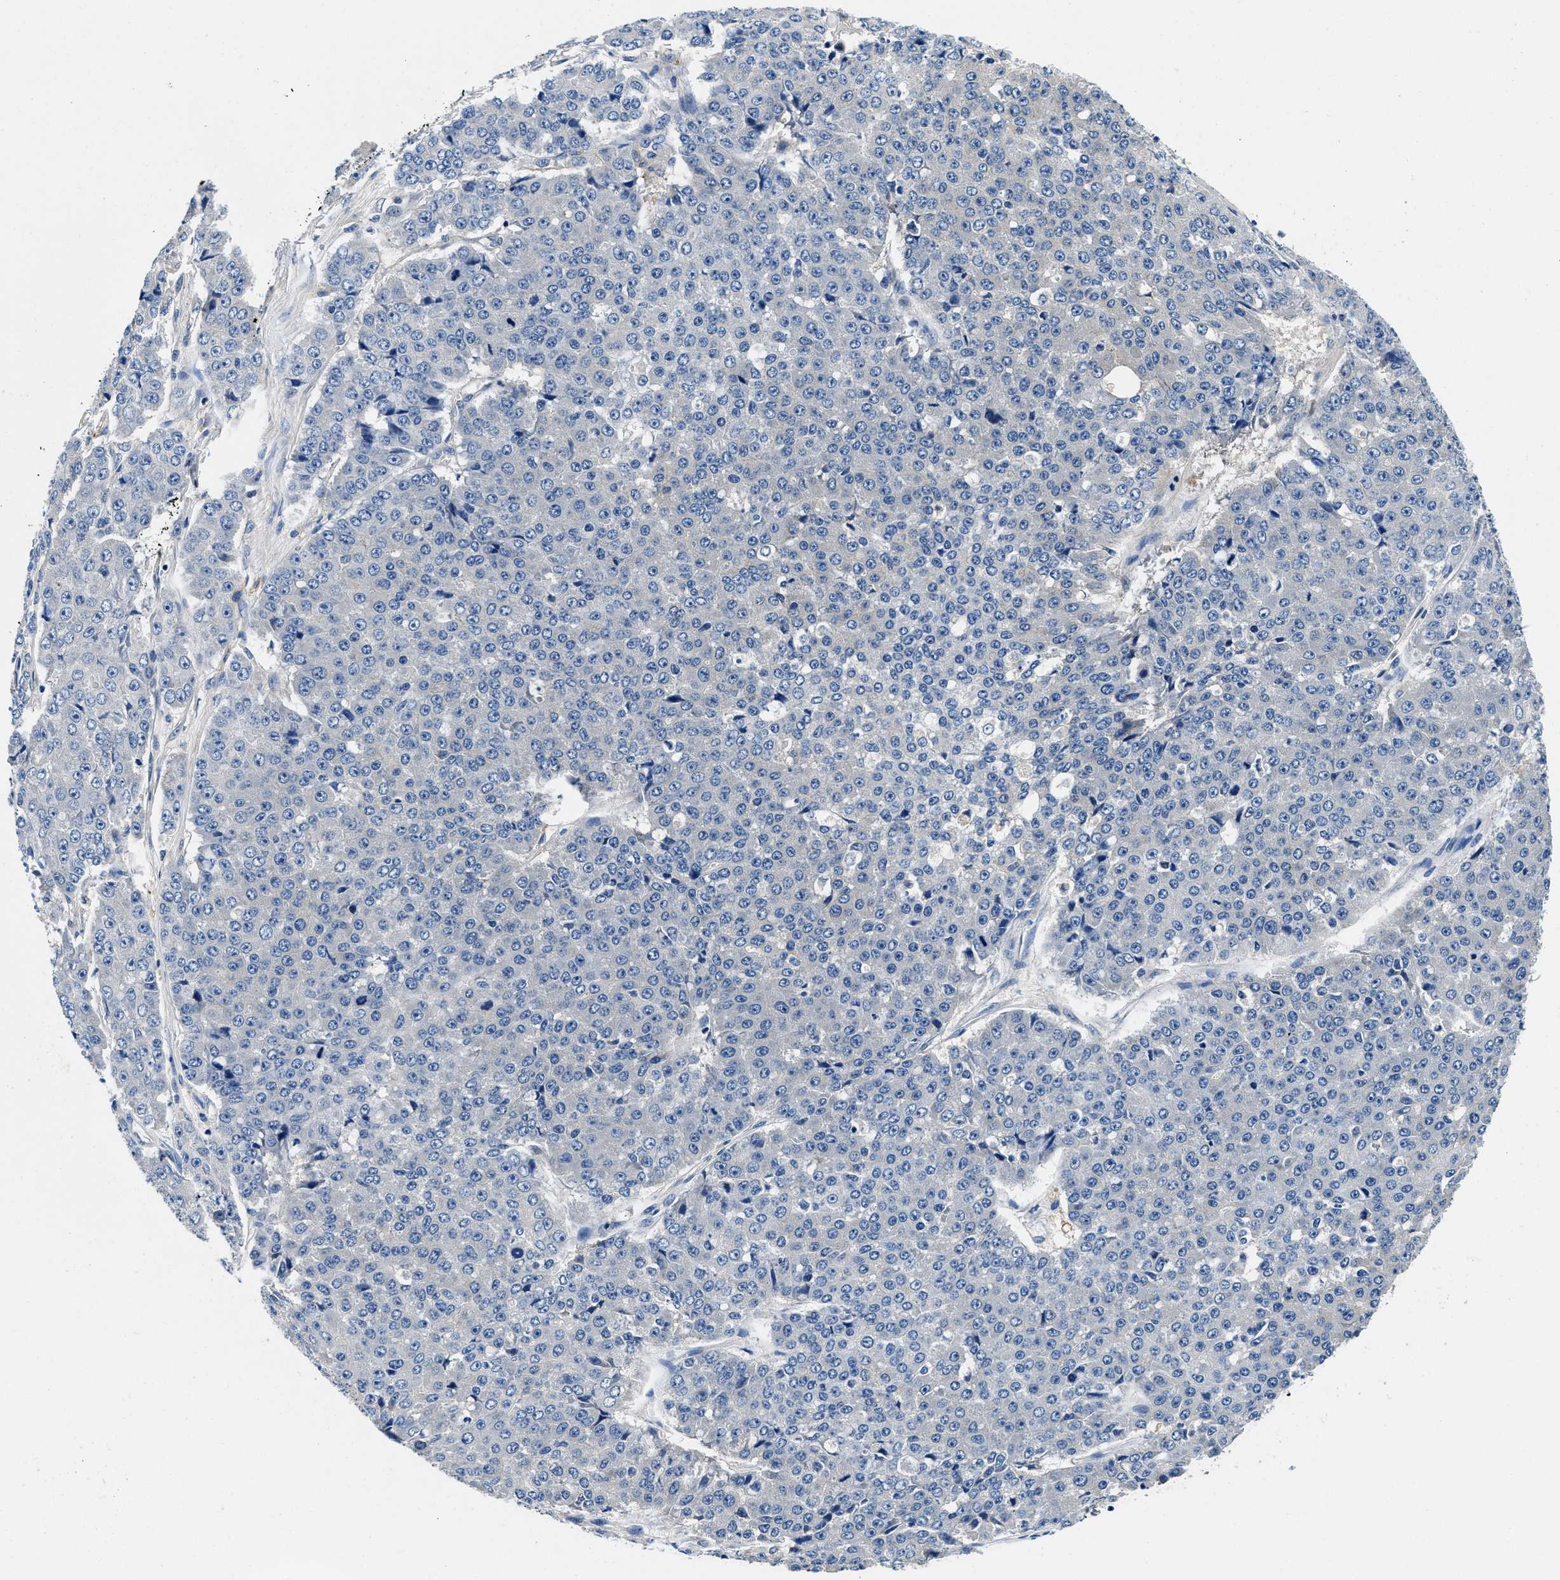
{"staining": {"intensity": "negative", "quantity": "none", "location": "none"}, "tissue": "pancreatic cancer", "cell_type": "Tumor cells", "image_type": "cancer", "snomed": [{"axis": "morphology", "description": "Adenocarcinoma, NOS"}, {"axis": "topography", "description": "Pancreas"}], "caption": "Tumor cells are negative for protein expression in human pancreatic cancer (adenocarcinoma). (Stains: DAB (3,3'-diaminobenzidine) immunohistochemistry with hematoxylin counter stain, Microscopy: brightfield microscopy at high magnification).", "gene": "ZFAND3", "patient": {"sex": "male", "age": 50}}